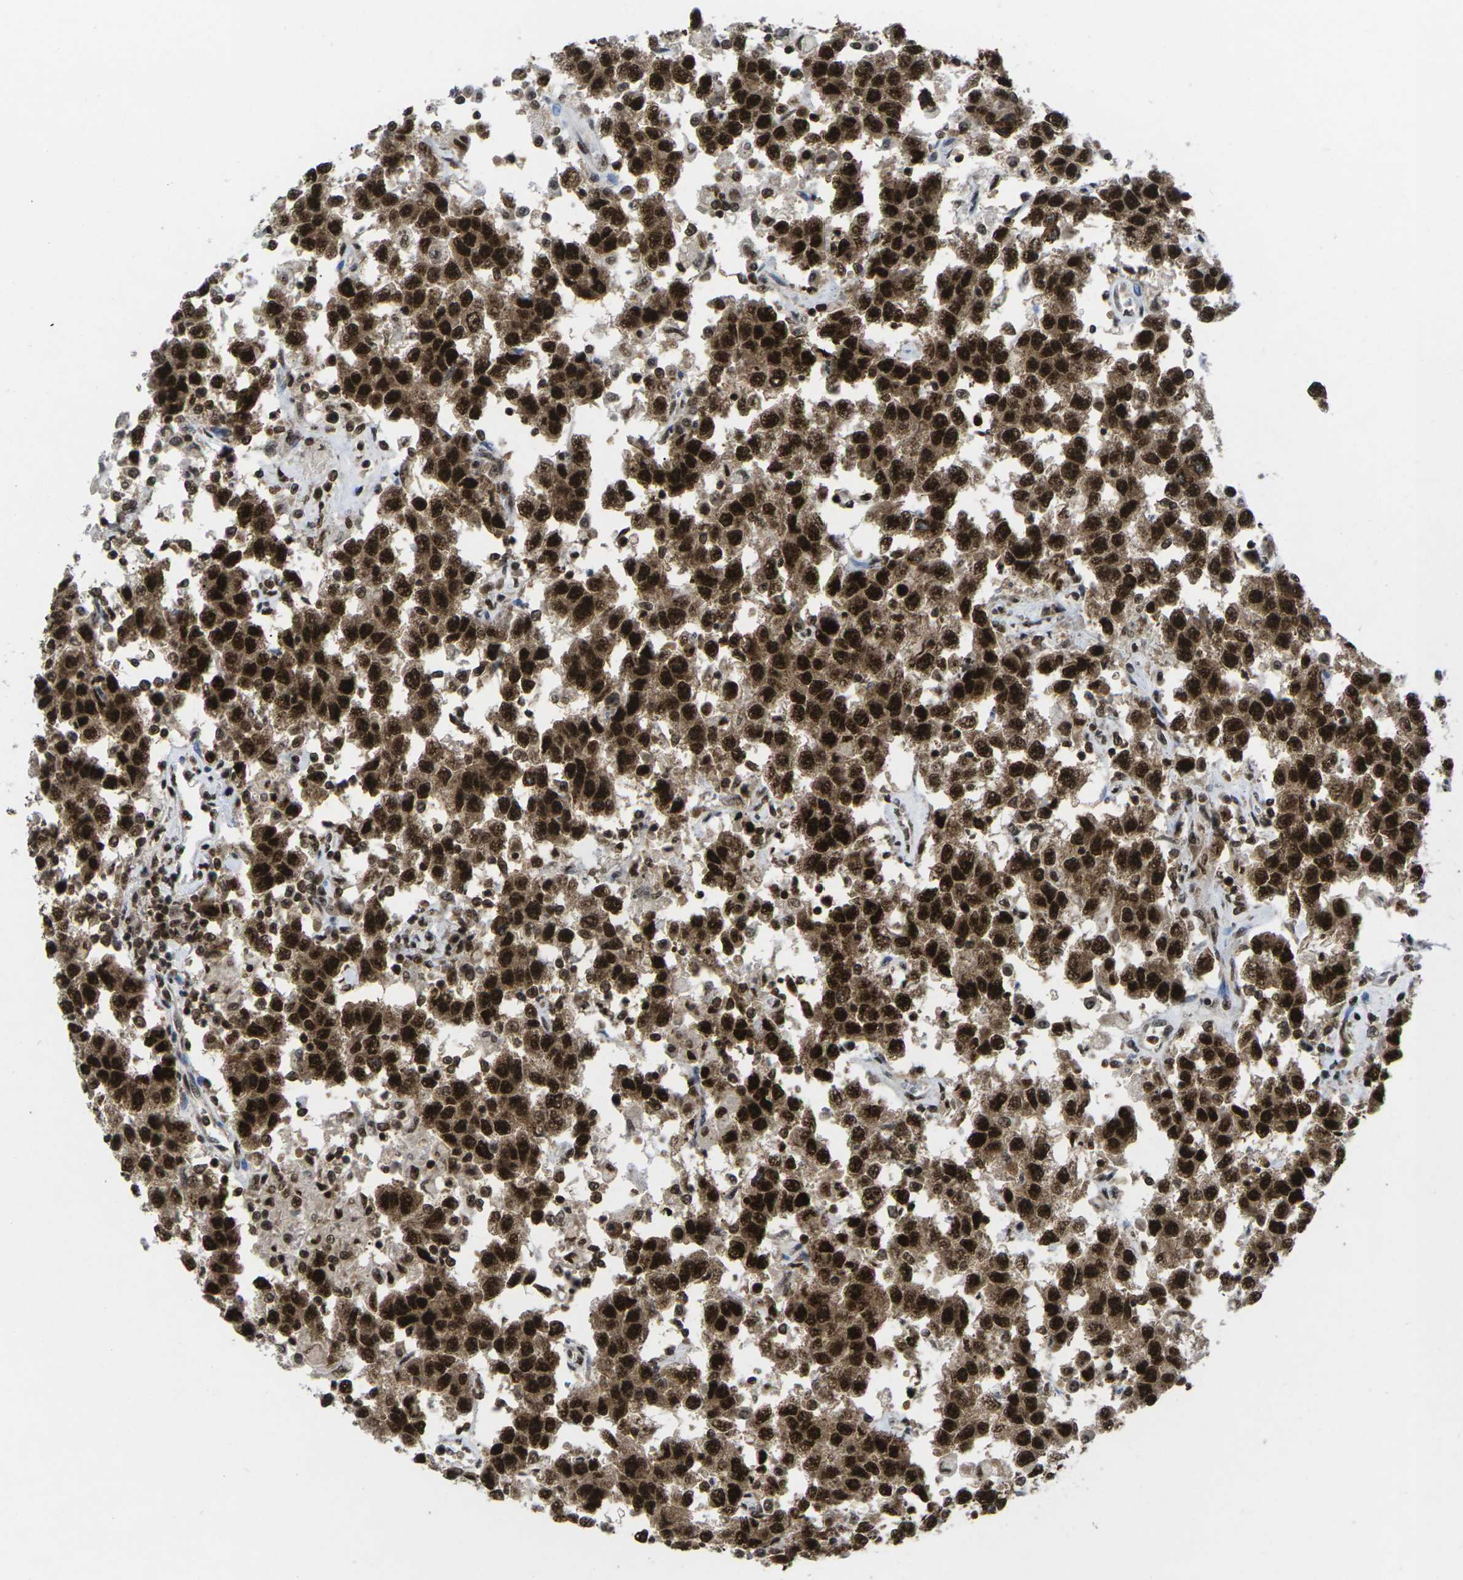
{"staining": {"intensity": "strong", "quantity": ">75%", "location": "cytoplasmic/membranous,nuclear"}, "tissue": "testis cancer", "cell_type": "Tumor cells", "image_type": "cancer", "snomed": [{"axis": "morphology", "description": "Seminoma, NOS"}, {"axis": "topography", "description": "Testis"}], "caption": "Immunohistochemical staining of seminoma (testis) exhibits high levels of strong cytoplasmic/membranous and nuclear protein positivity in approximately >75% of tumor cells.", "gene": "MAGOH", "patient": {"sex": "male", "age": 41}}